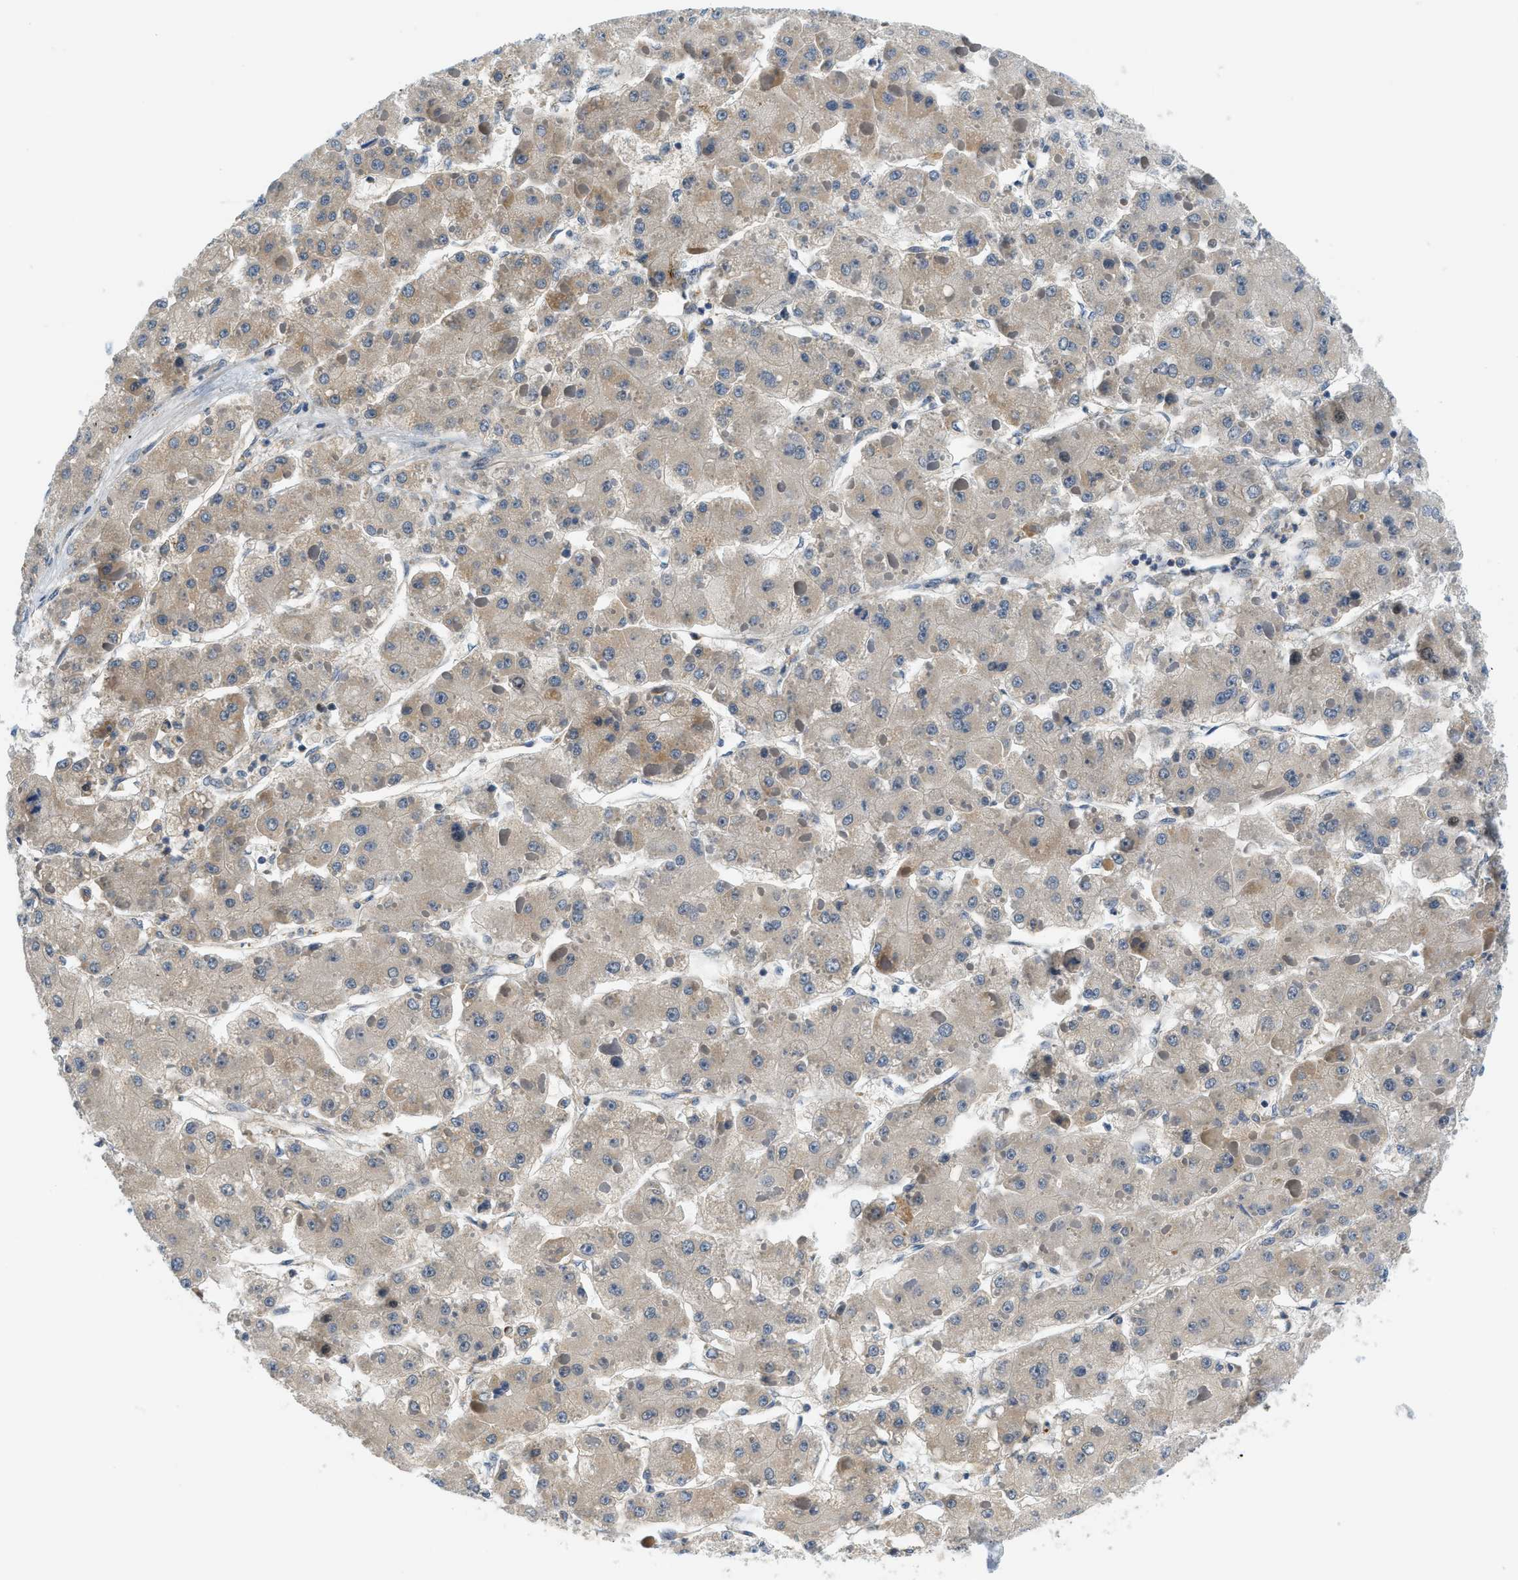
{"staining": {"intensity": "weak", "quantity": "<25%", "location": "cytoplasmic/membranous"}, "tissue": "liver cancer", "cell_type": "Tumor cells", "image_type": "cancer", "snomed": [{"axis": "morphology", "description": "Carcinoma, Hepatocellular, NOS"}, {"axis": "topography", "description": "Liver"}], "caption": "There is no significant expression in tumor cells of liver cancer.", "gene": "KCNK1", "patient": {"sex": "female", "age": 73}}